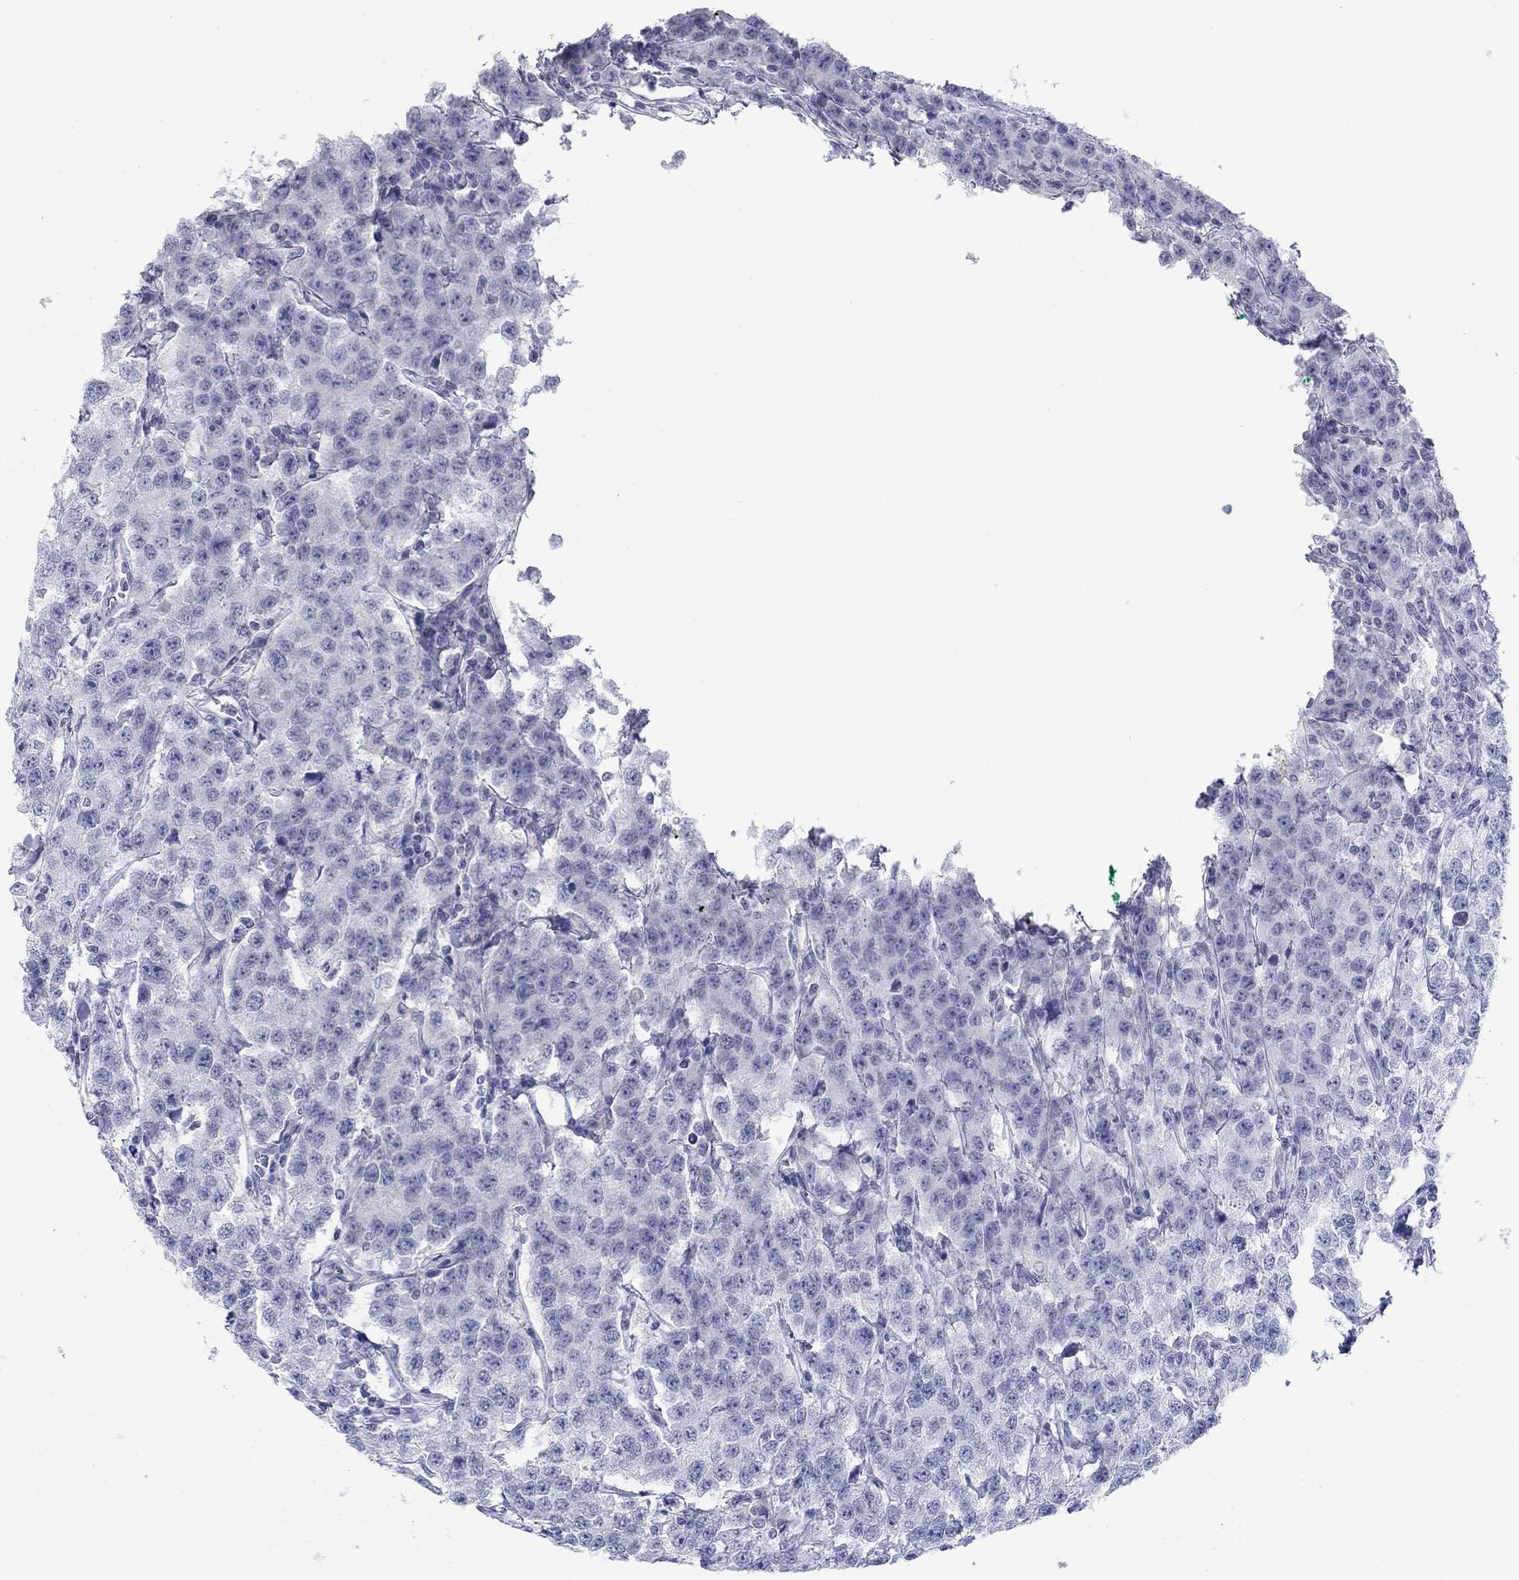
{"staining": {"intensity": "negative", "quantity": "none", "location": "none"}, "tissue": "testis cancer", "cell_type": "Tumor cells", "image_type": "cancer", "snomed": [{"axis": "morphology", "description": "Seminoma, NOS"}, {"axis": "topography", "description": "Testis"}], "caption": "Image shows no significant protein staining in tumor cells of testis cancer.", "gene": "PDYN", "patient": {"sex": "male", "age": 59}}